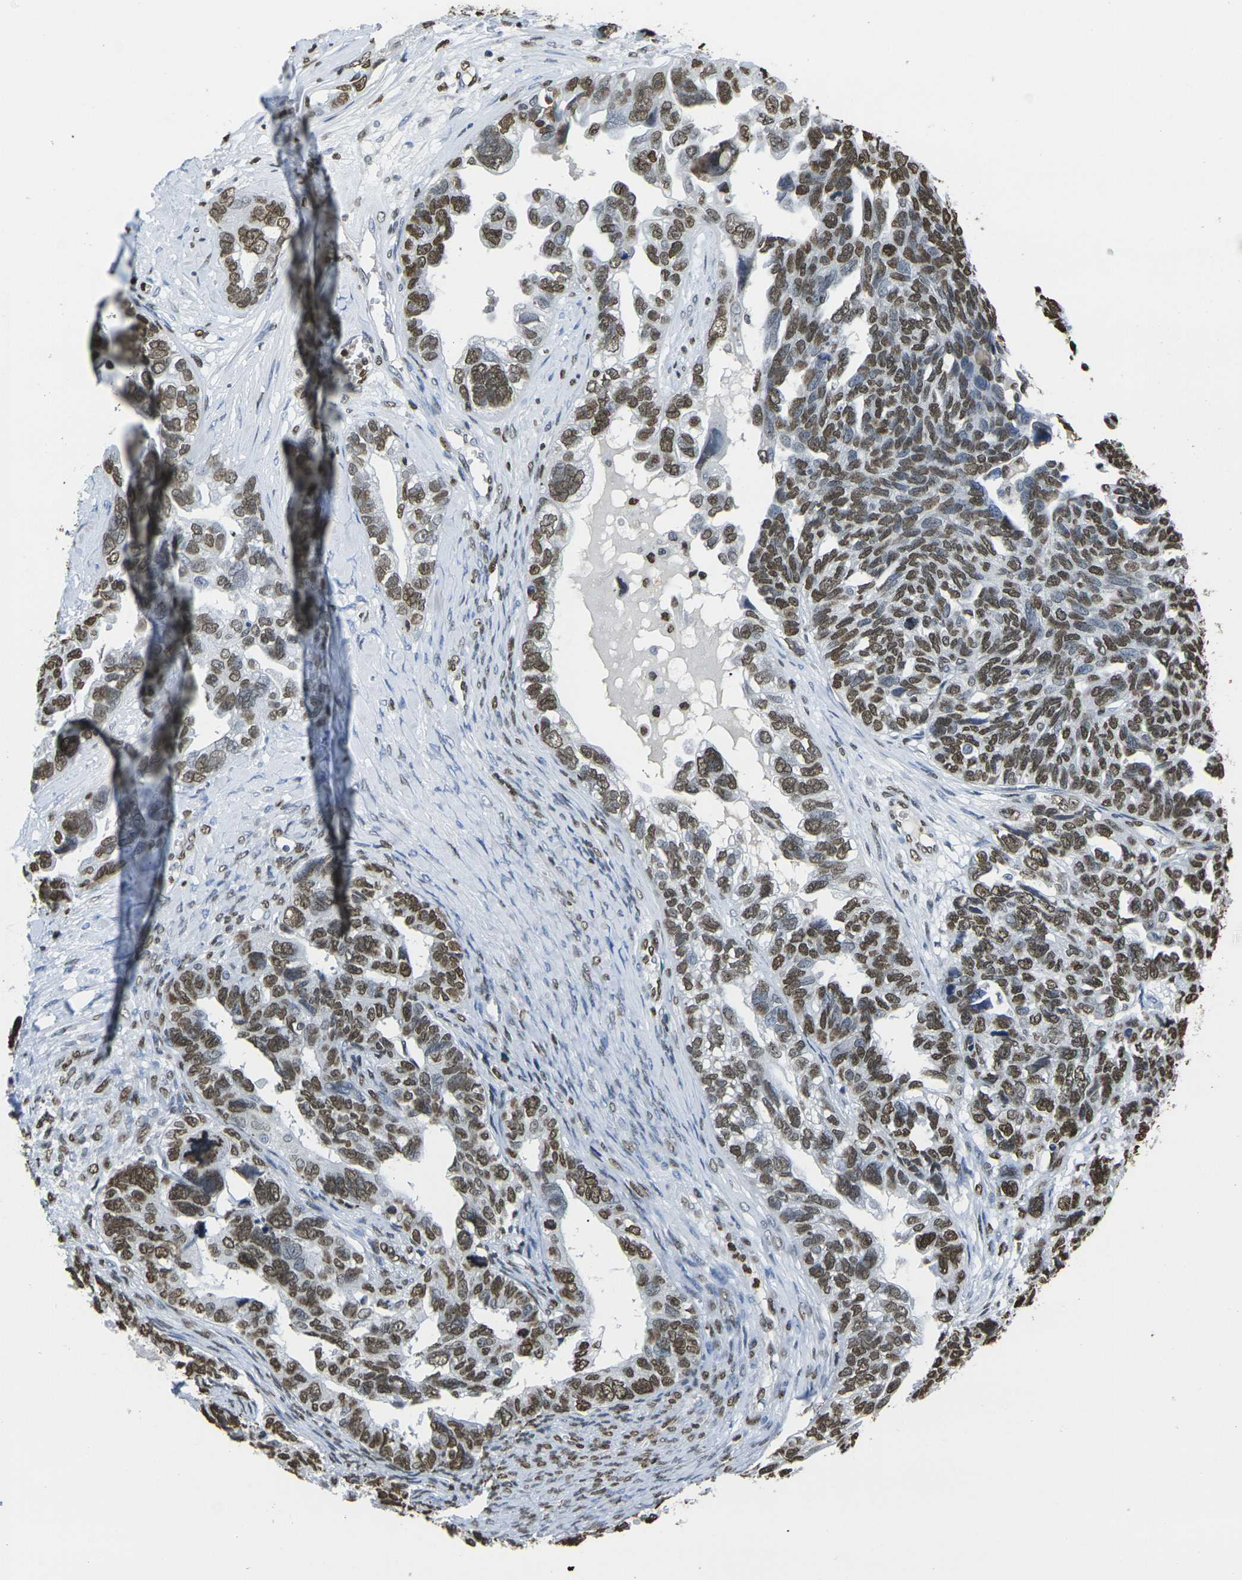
{"staining": {"intensity": "strong", "quantity": ">75%", "location": "nuclear"}, "tissue": "ovarian cancer", "cell_type": "Tumor cells", "image_type": "cancer", "snomed": [{"axis": "morphology", "description": "Cystadenocarcinoma, serous, NOS"}, {"axis": "topography", "description": "Ovary"}], "caption": "Immunohistochemistry micrograph of human ovarian cancer stained for a protein (brown), which reveals high levels of strong nuclear positivity in approximately >75% of tumor cells.", "gene": "DRAXIN", "patient": {"sex": "female", "age": 79}}